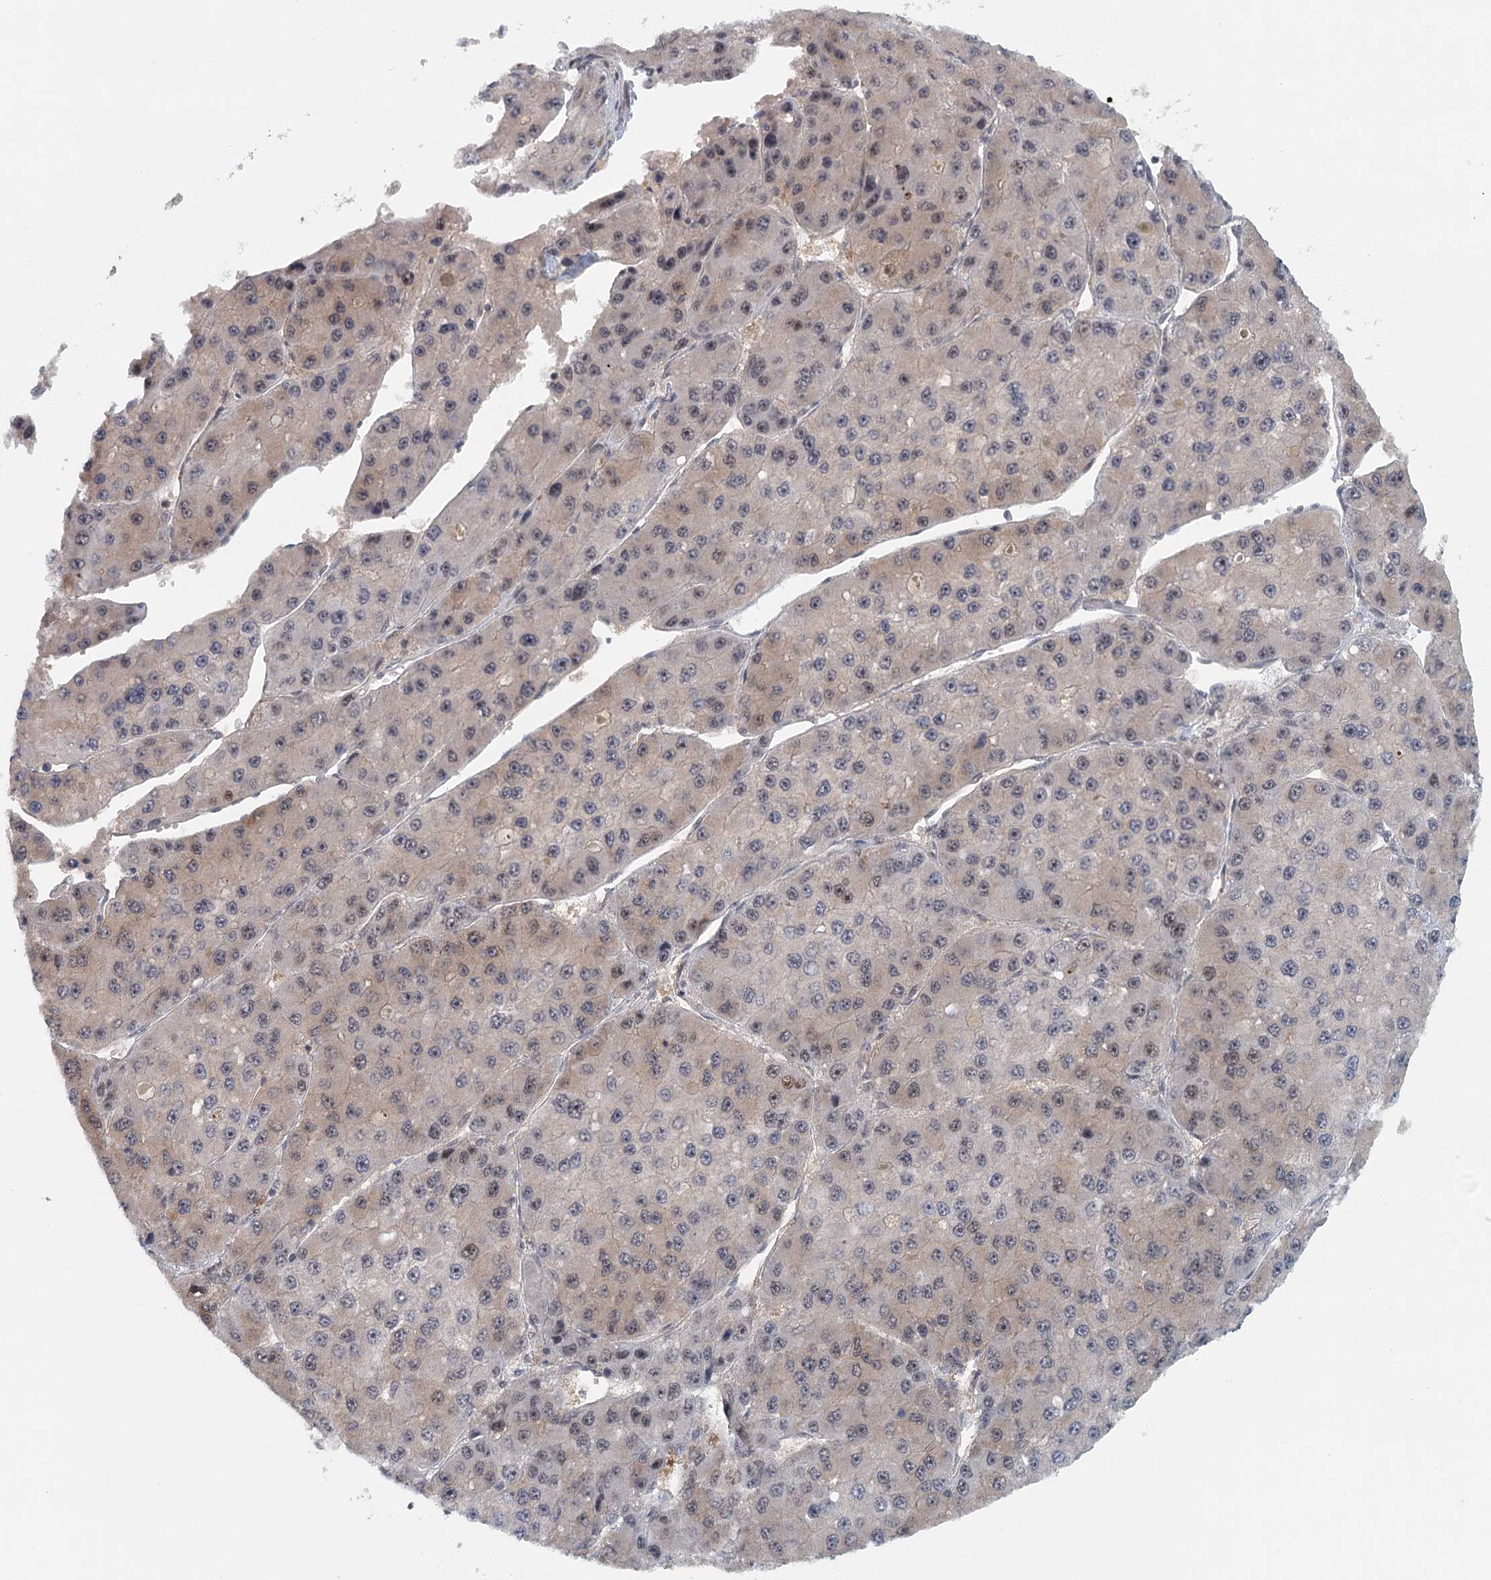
{"staining": {"intensity": "weak", "quantity": "25%-75%", "location": "cytoplasmic/membranous,nuclear"}, "tissue": "liver cancer", "cell_type": "Tumor cells", "image_type": "cancer", "snomed": [{"axis": "morphology", "description": "Carcinoma, Hepatocellular, NOS"}, {"axis": "topography", "description": "Liver"}], "caption": "Human liver cancer stained with a protein marker exhibits weak staining in tumor cells.", "gene": "TAS2R42", "patient": {"sex": "female", "age": 73}}